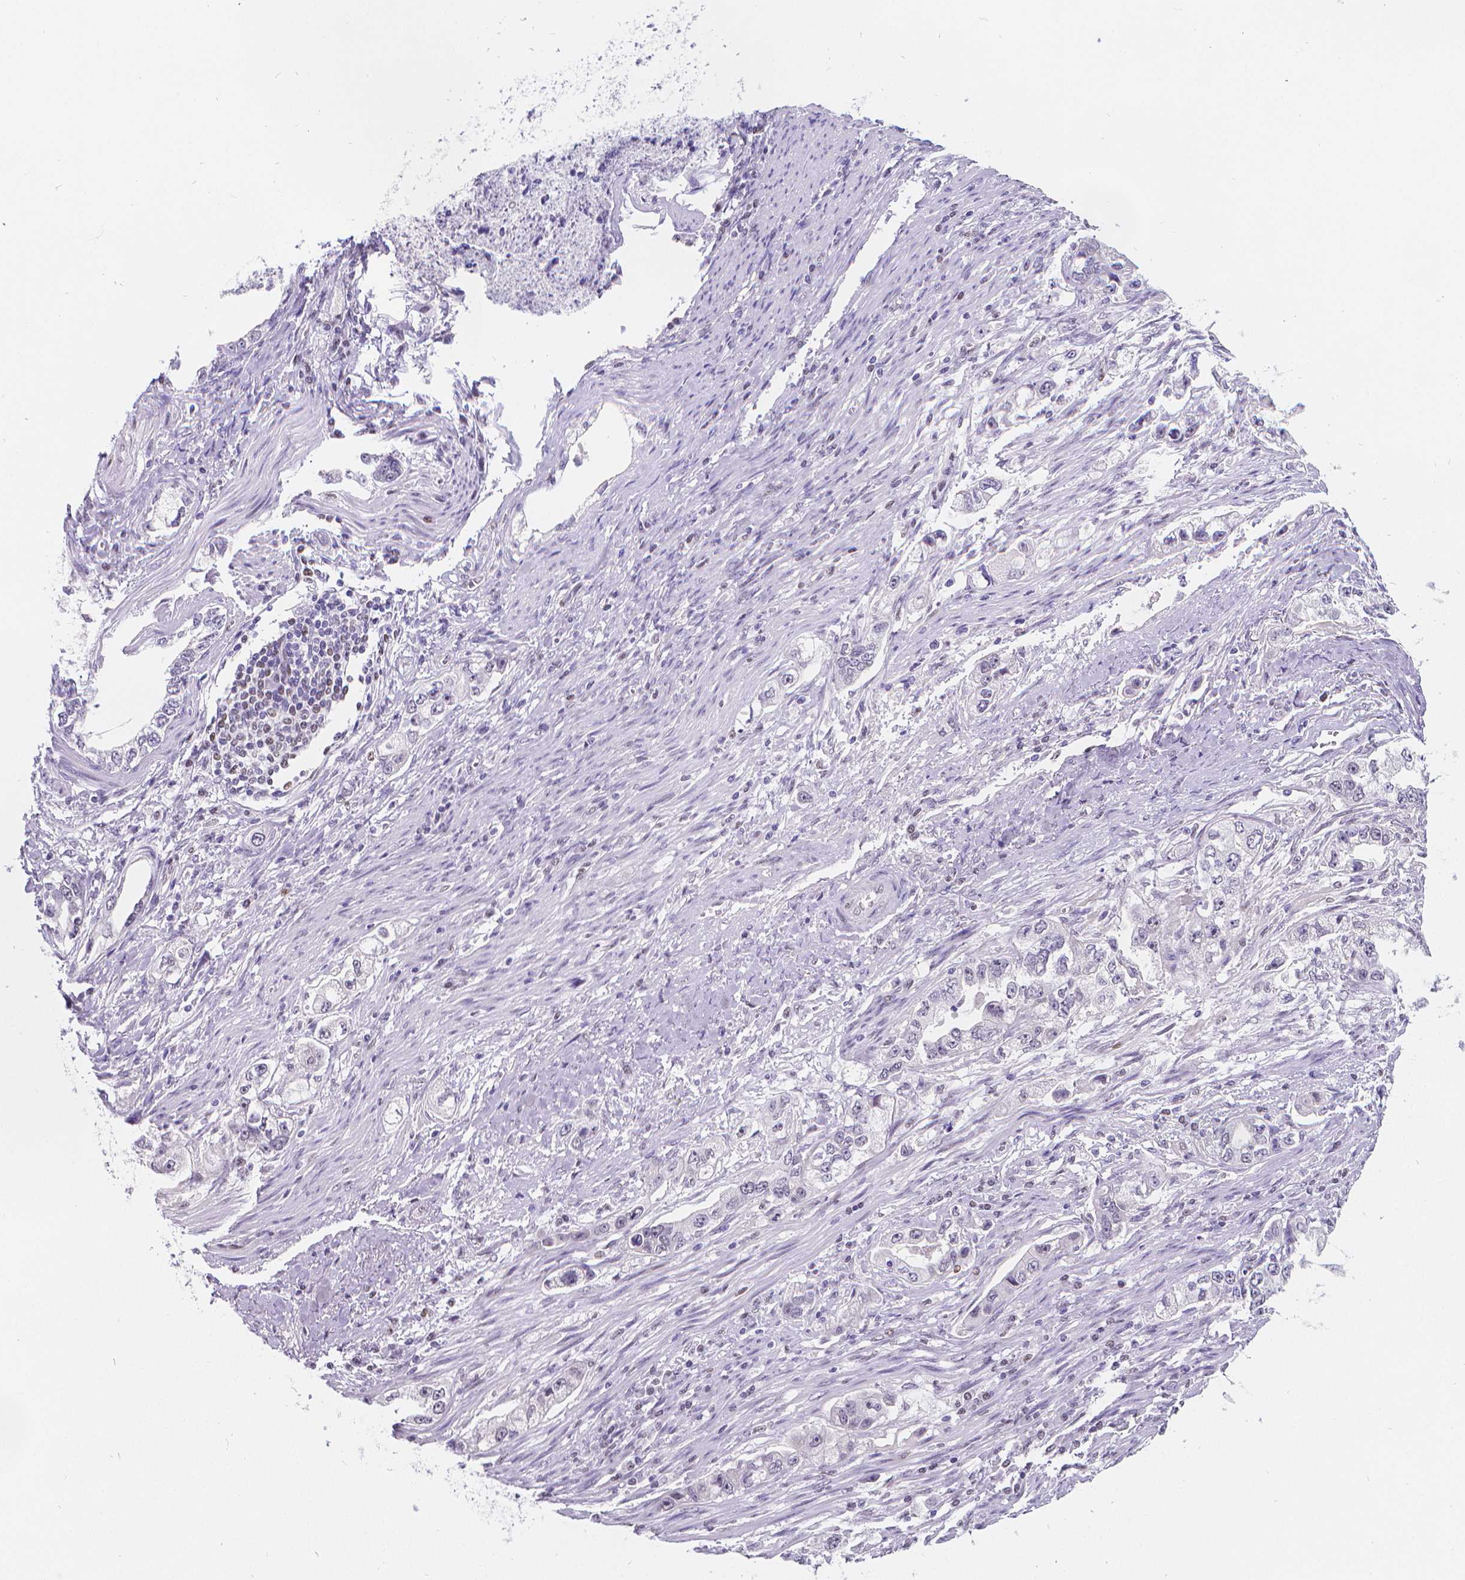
{"staining": {"intensity": "negative", "quantity": "none", "location": "none"}, "tissue": "stomach cancer", "cell_type": "Tumor cells", "image_type": "cancer", "snomed": [{"axis": "morphology", "description": "Adenocarcinoma, NOS"}, {"axis": "topography", "description": "Stomach, lower"}], "caption": "High power microscopy photomicrograph of an immunohistochemistry (IHC) micrograph of adenocarcinoma (stomach), revealing no significant staining in tumor cells. (DAB (3,3'-diaminobenzidine) IHC, high magnification).", "gene": "MEF2C", "patient": {"sex": "female", "age": 93}}